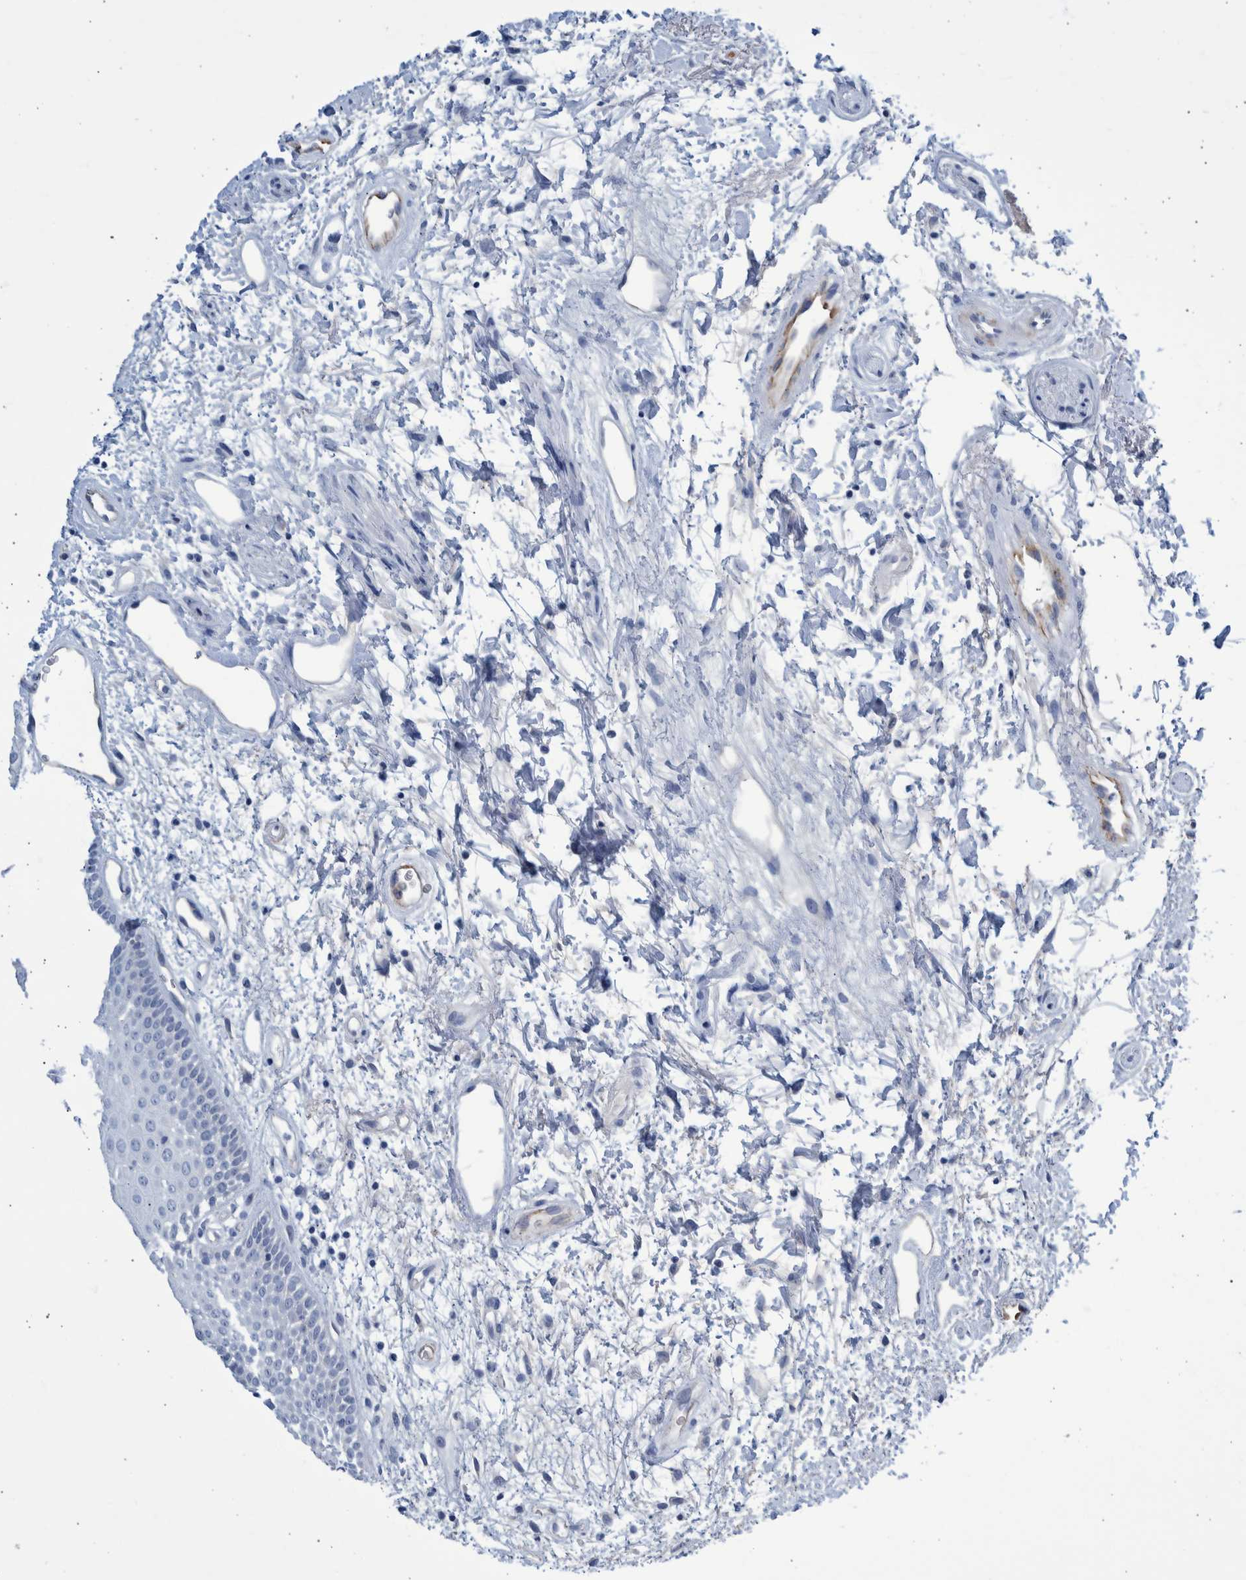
{"staining": {"intensity": "negative", "quantity": "none", "location": "none"}, "tissue": "oral mucosa", "cell_type": "Squamous epithelial cells", "image_type": "normal", "snomed": [{"axis": "morphology", "description": "Normal tissue, NOS"}, {"axis": "topography", "description": "Skeletal muscle"}, {"axis": "topography", "description": "Oral tissue"}, {"axis": "topography", "description": "Peripheral nerve tissue"}], "caption": "A high-resolution histopathology image shows immunohistochemistry staining of unremarkable oral mucosa, which demonstrates no significant expression in squamous epithelial cells.", "gene": "SLC34A3", "patient": {"sex": "female", "age": 84}}